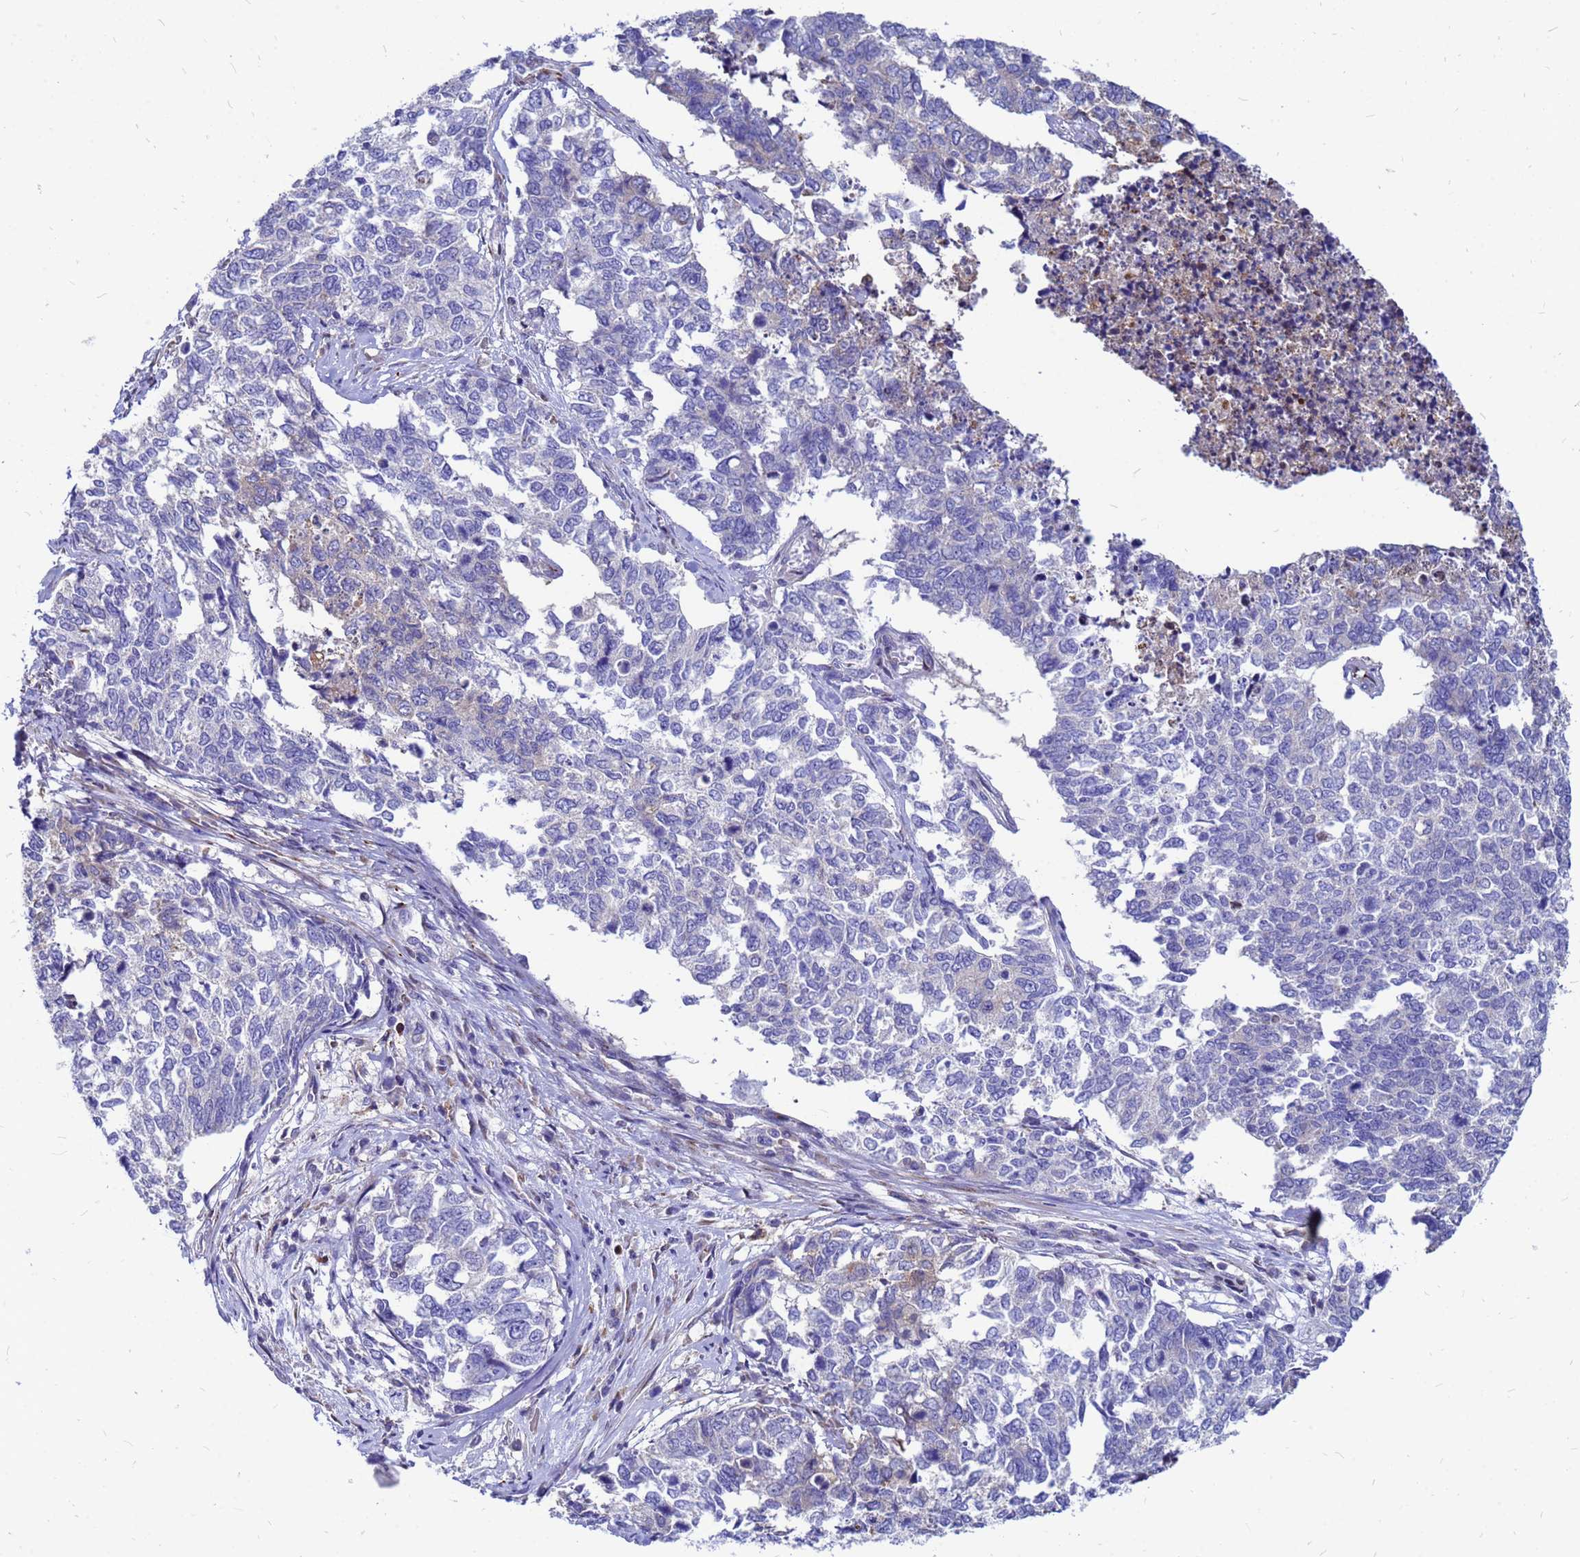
{"staining": {"intensity": "negative", "quantity": "none", "location": "none"}, "tissue": "cervical cancer", "cell_type": "Tumor cells", "image_type": "cancer", "snomed": [{"axis": "morphology", "description": "Squamous cell carcinoma, NOS"}, {"axis": "topography", "description": "Cervix"}], "caption": "There is no significant staining in tumor cells of squamous cell carcinoma (cervical).", "gene": "FHIP1A", "patient": {"sex": "female", "age": 63}}